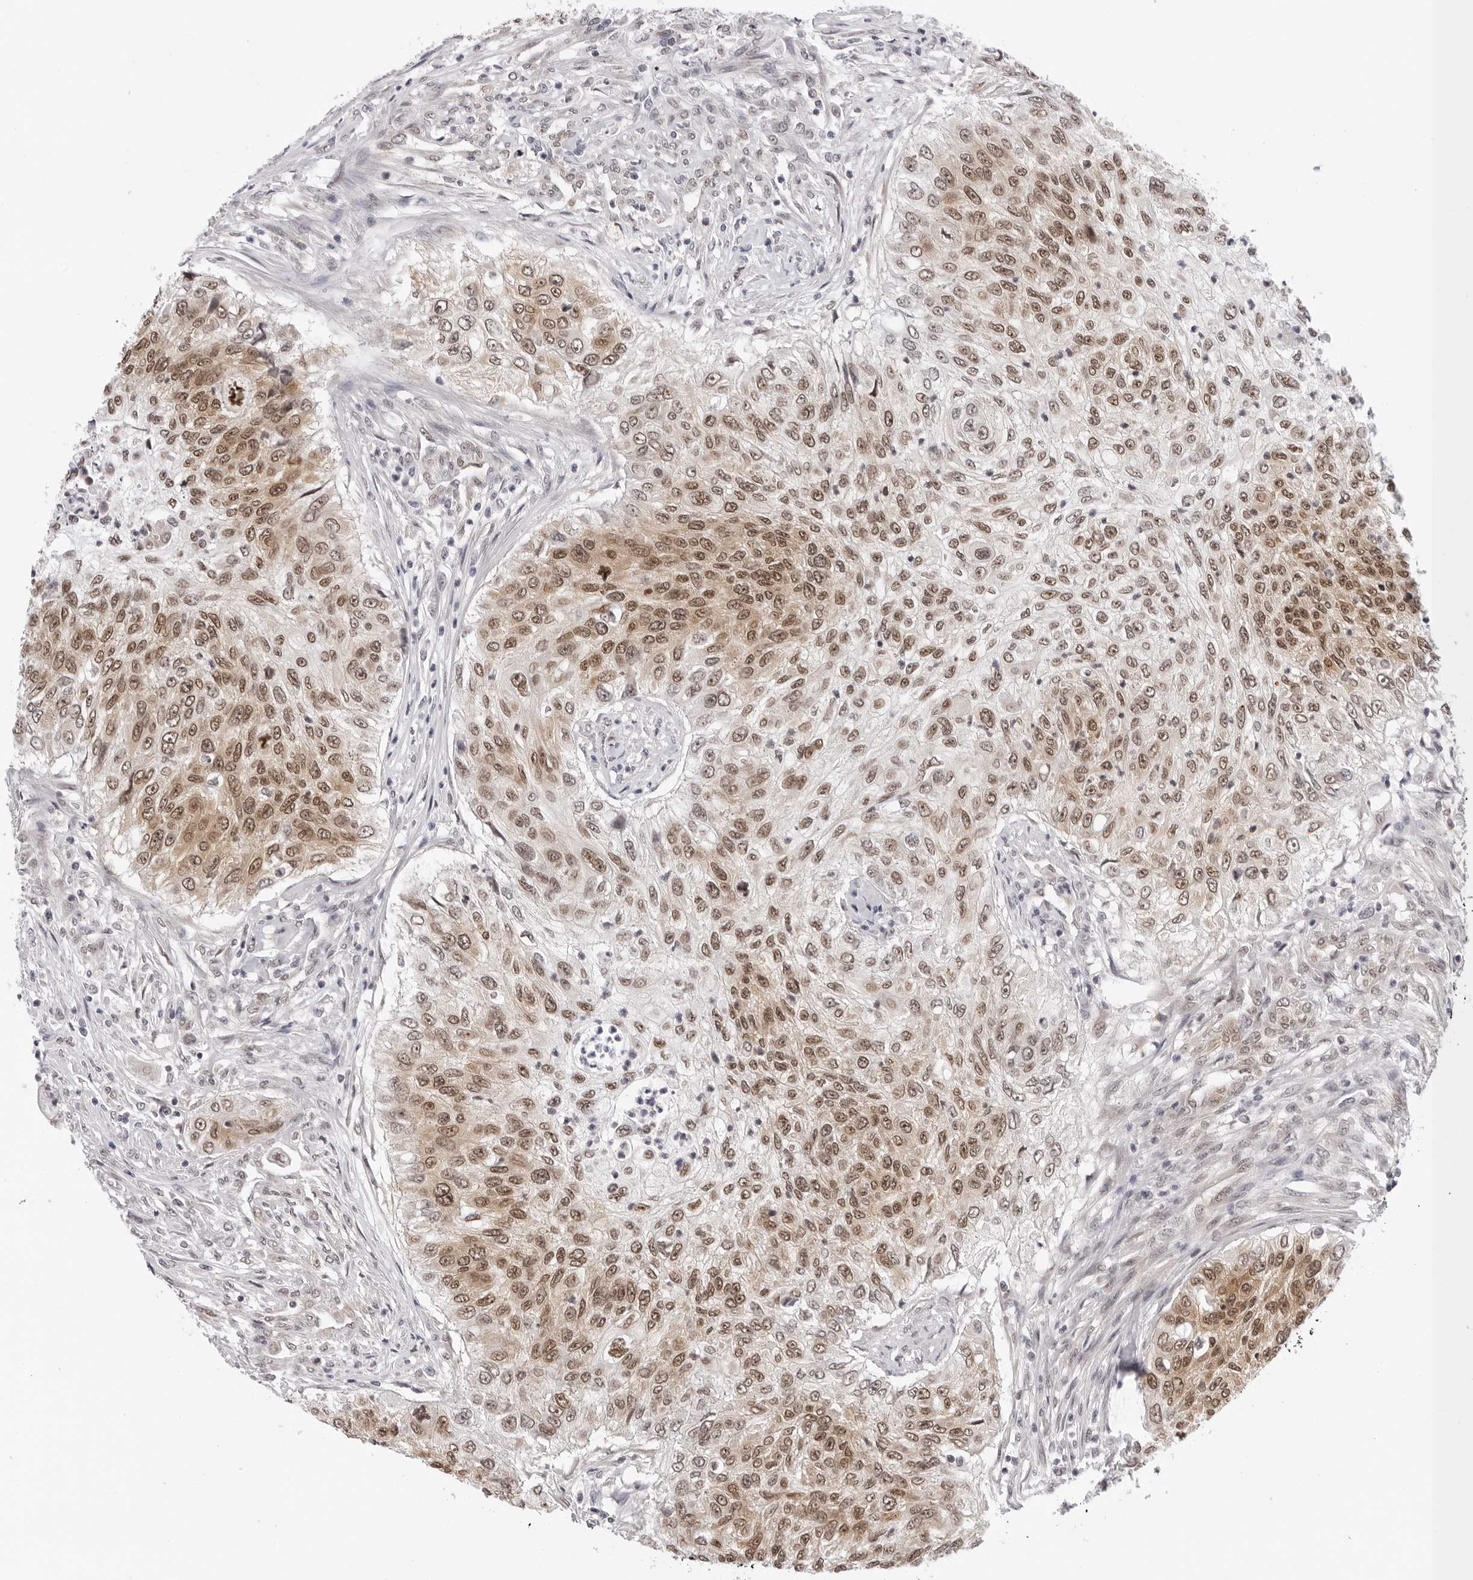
{"staining": {"intensity": "moderate", "quantity": ">75%", "location": "nuclear"}, "tissue": "urothelial cancer", "cell_type": "Tumor cells", "image_type": "cancer", "snomed": [{"axis": "morphology", "description": "Urothelial carcinoma, High grade"}, {"axis": "topography", "description": "Urinary bladder"}], "caption": "This histopathology image displays high-grade urothelial carcinoma stained with immunohistochemistry (IHC) to label a protein in brown. The nuclear of tumor cells show moderate positivity for the protein. Nuclei are counter-stained blue.", "gene": "WDR77", "patient": {"sex": "female", "age": 60}}